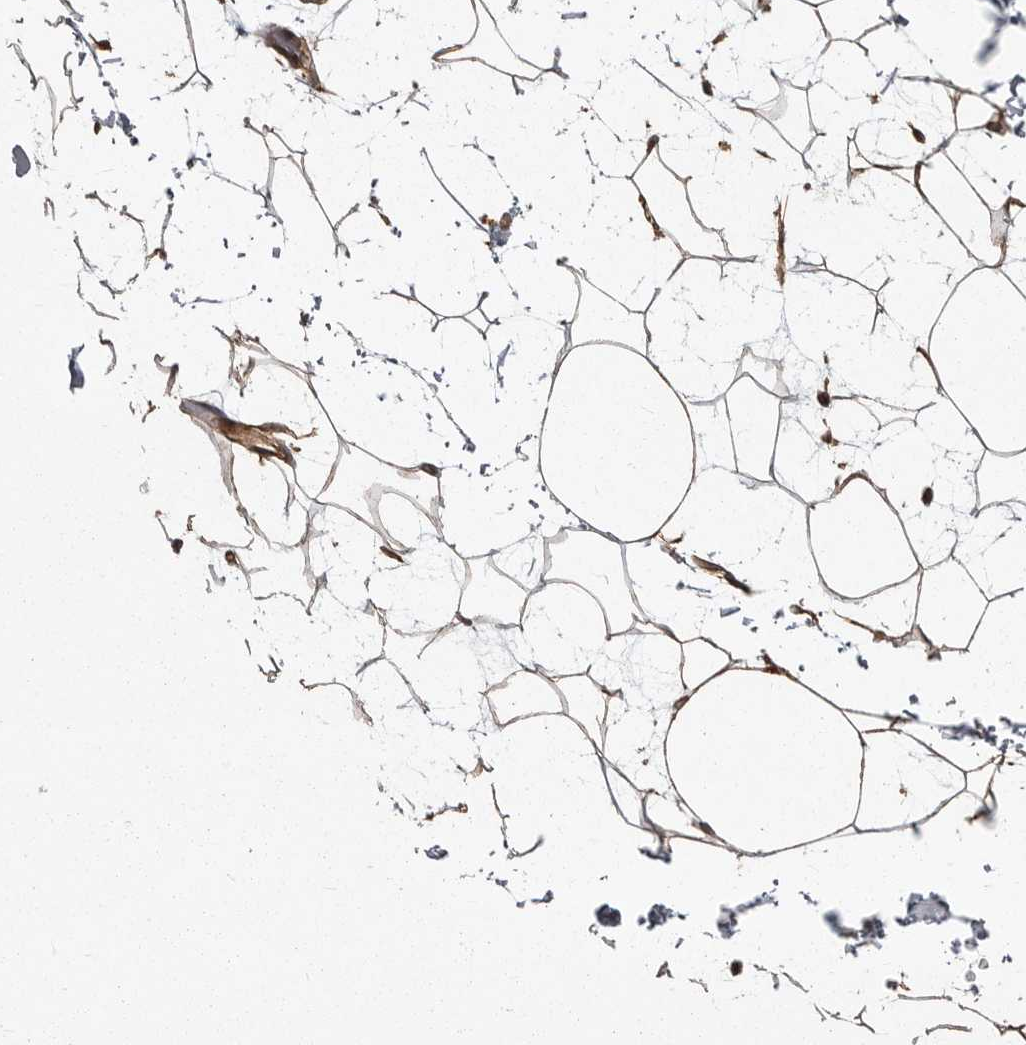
{"staining": {"intensity": "moderate", "quantity": "25%-75%", "location": "cytoplasmic/membranous"}, "tissue": "adipose tissue", "cell_type": "Adipocytes", "image_type": "normal", "snomed": [{"axis": "morphology", "description": "Normal tissue, NOS"}, {"axis": "topography", "description": "Soft tissue"}], "caption": "A brown stain shows moderate cytoplasmic/membranous staining of a protein in adipocytes of unremarkable adipose tissue.", "gene": "DNAJC8", "patient": {"sex": "male", "age": 72}}